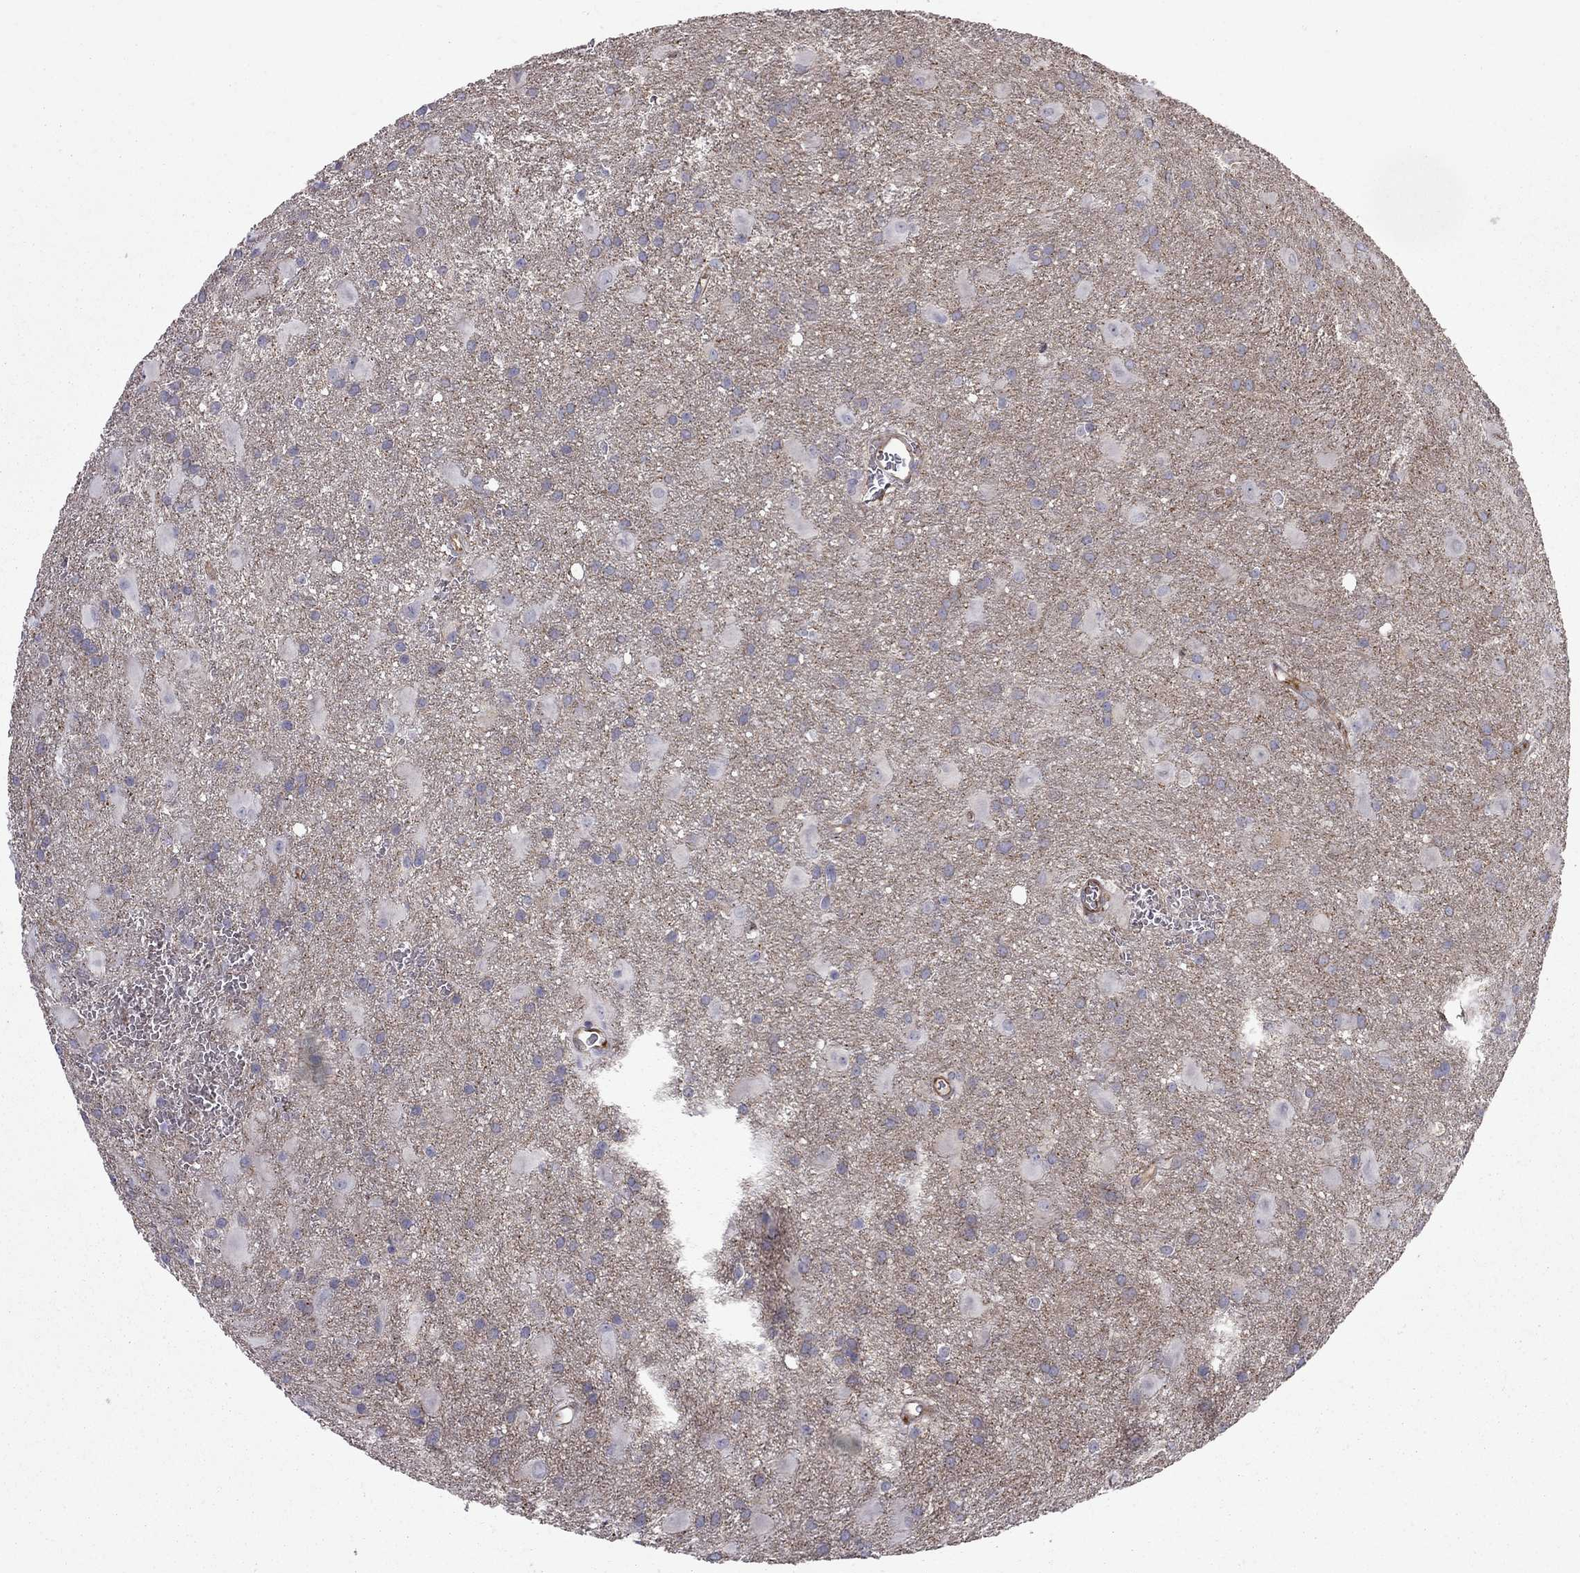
{"staining": {"intensity": "negative", "quantity": "none", "location": "none"}, "tissue": "glioma", "cell_type": "Tumor cells", "image_type": "cancer", "snomed": [{"axis": "morphology", "description": "Glioma, malignant, Low grade"}, {"axis": "topography", "description": "Brain"}], "caption": "Malignant low-grade glioma was stained to show a protein in brown. There is no significant expression in tumor cells.", "gene": "EIF4E3", "patient": {"sex": "male", "age": 58}}